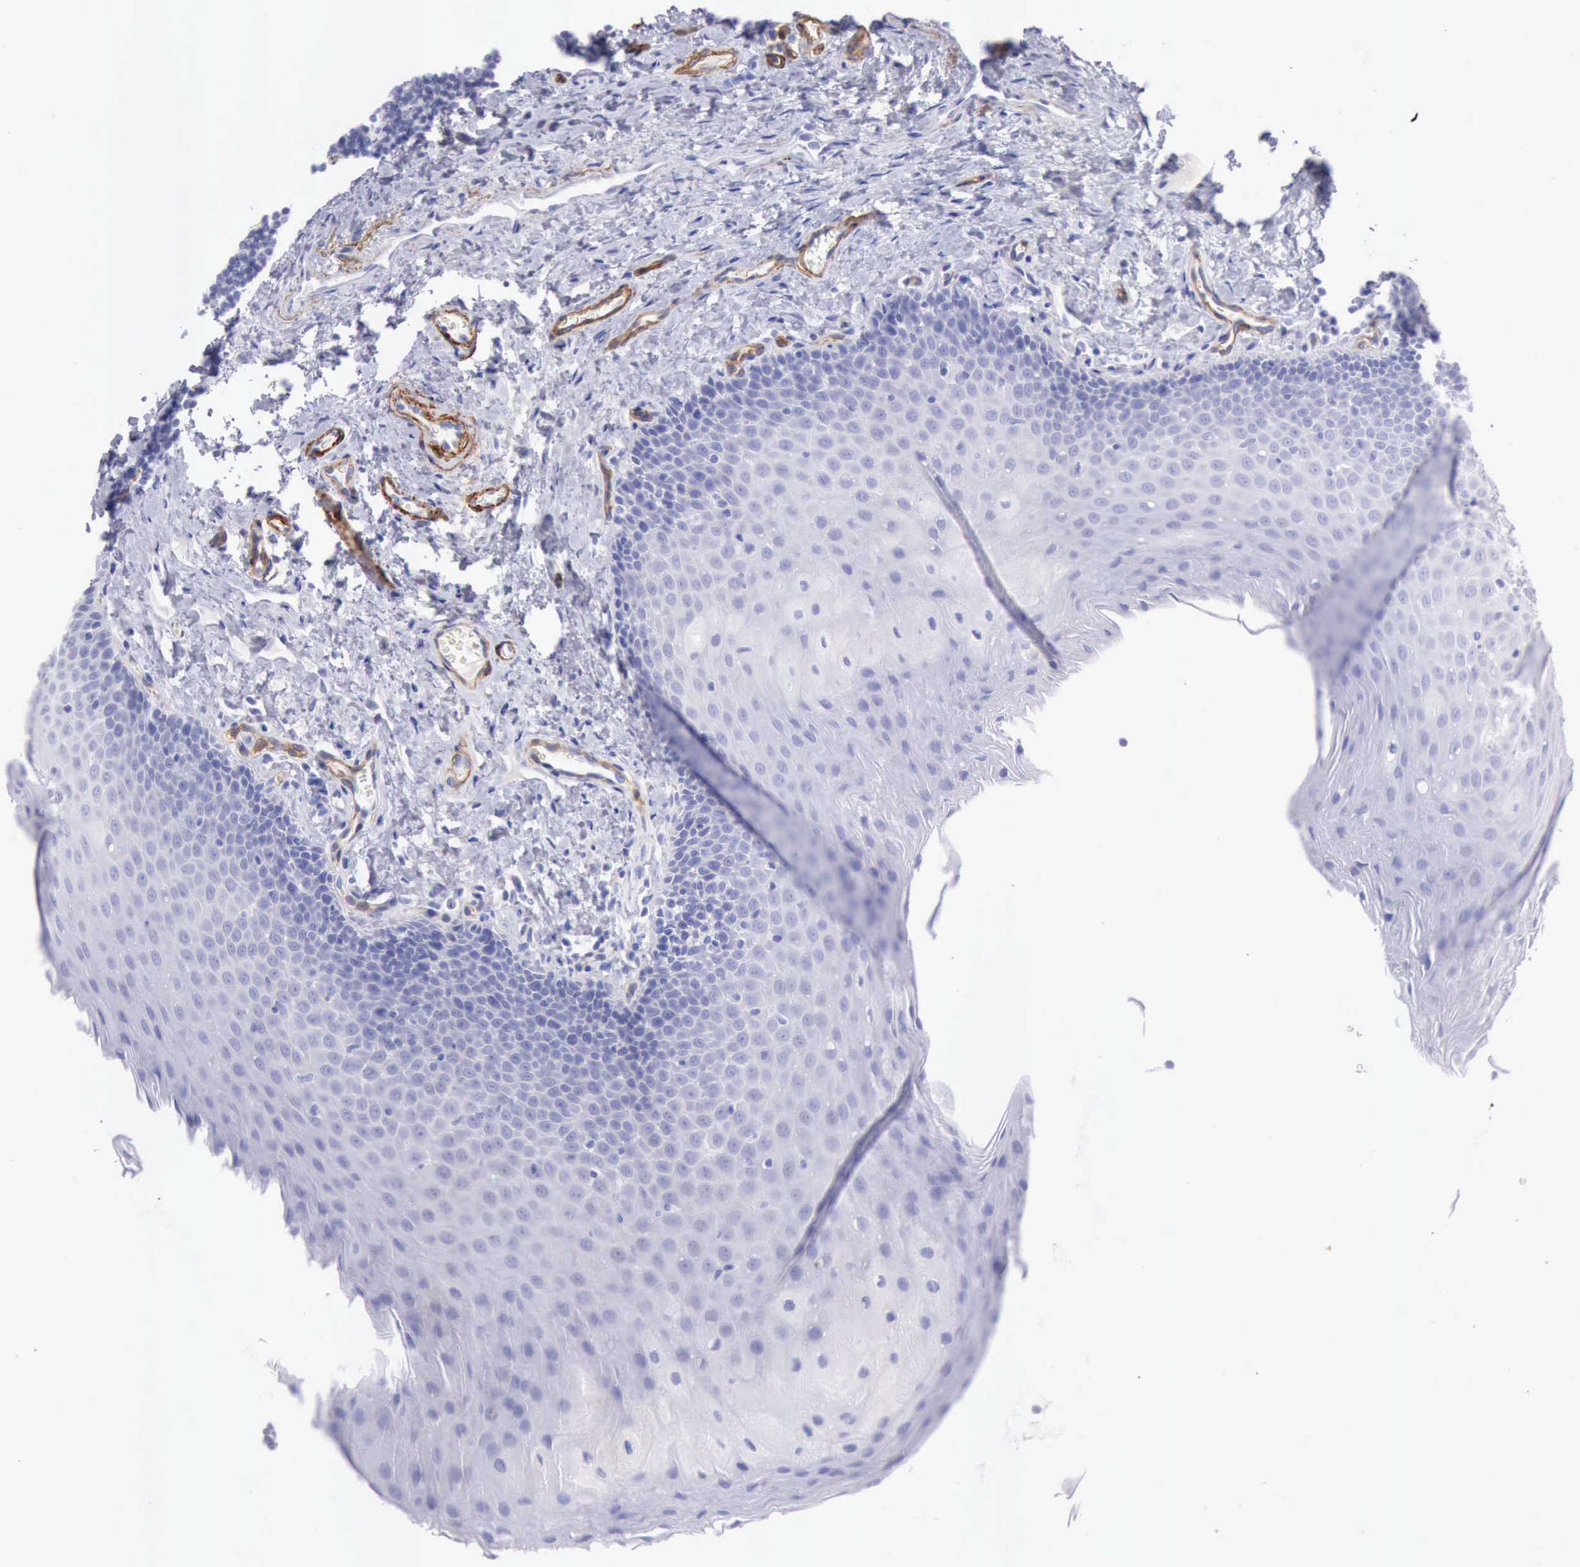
{"staining": {"intensity": "negative", "quantity": "none", "location": "none"}, "tissue": "oral mucosa", "cell_type": "Squamous epithelial cells", "image_type": "normal", "snomed": [{"axis": "morphology", "description": "Normal tissue, NOS"}, {"axis": "topography", "description": "Oral tissue"}], "caption": "A high-resolution photomicrograph shows immunohistochemistry staining of normal oral mucosa, which shows no significant staining in squamous epithelial cells. Brightfield microscopy of IHC stained with DAB (3,3'-diaminobenzidine) (brown) and hematoxylin (blue), captured at high magnification.", "gene": "AOC3", "patient": {"sex": "male", "age": 20}}